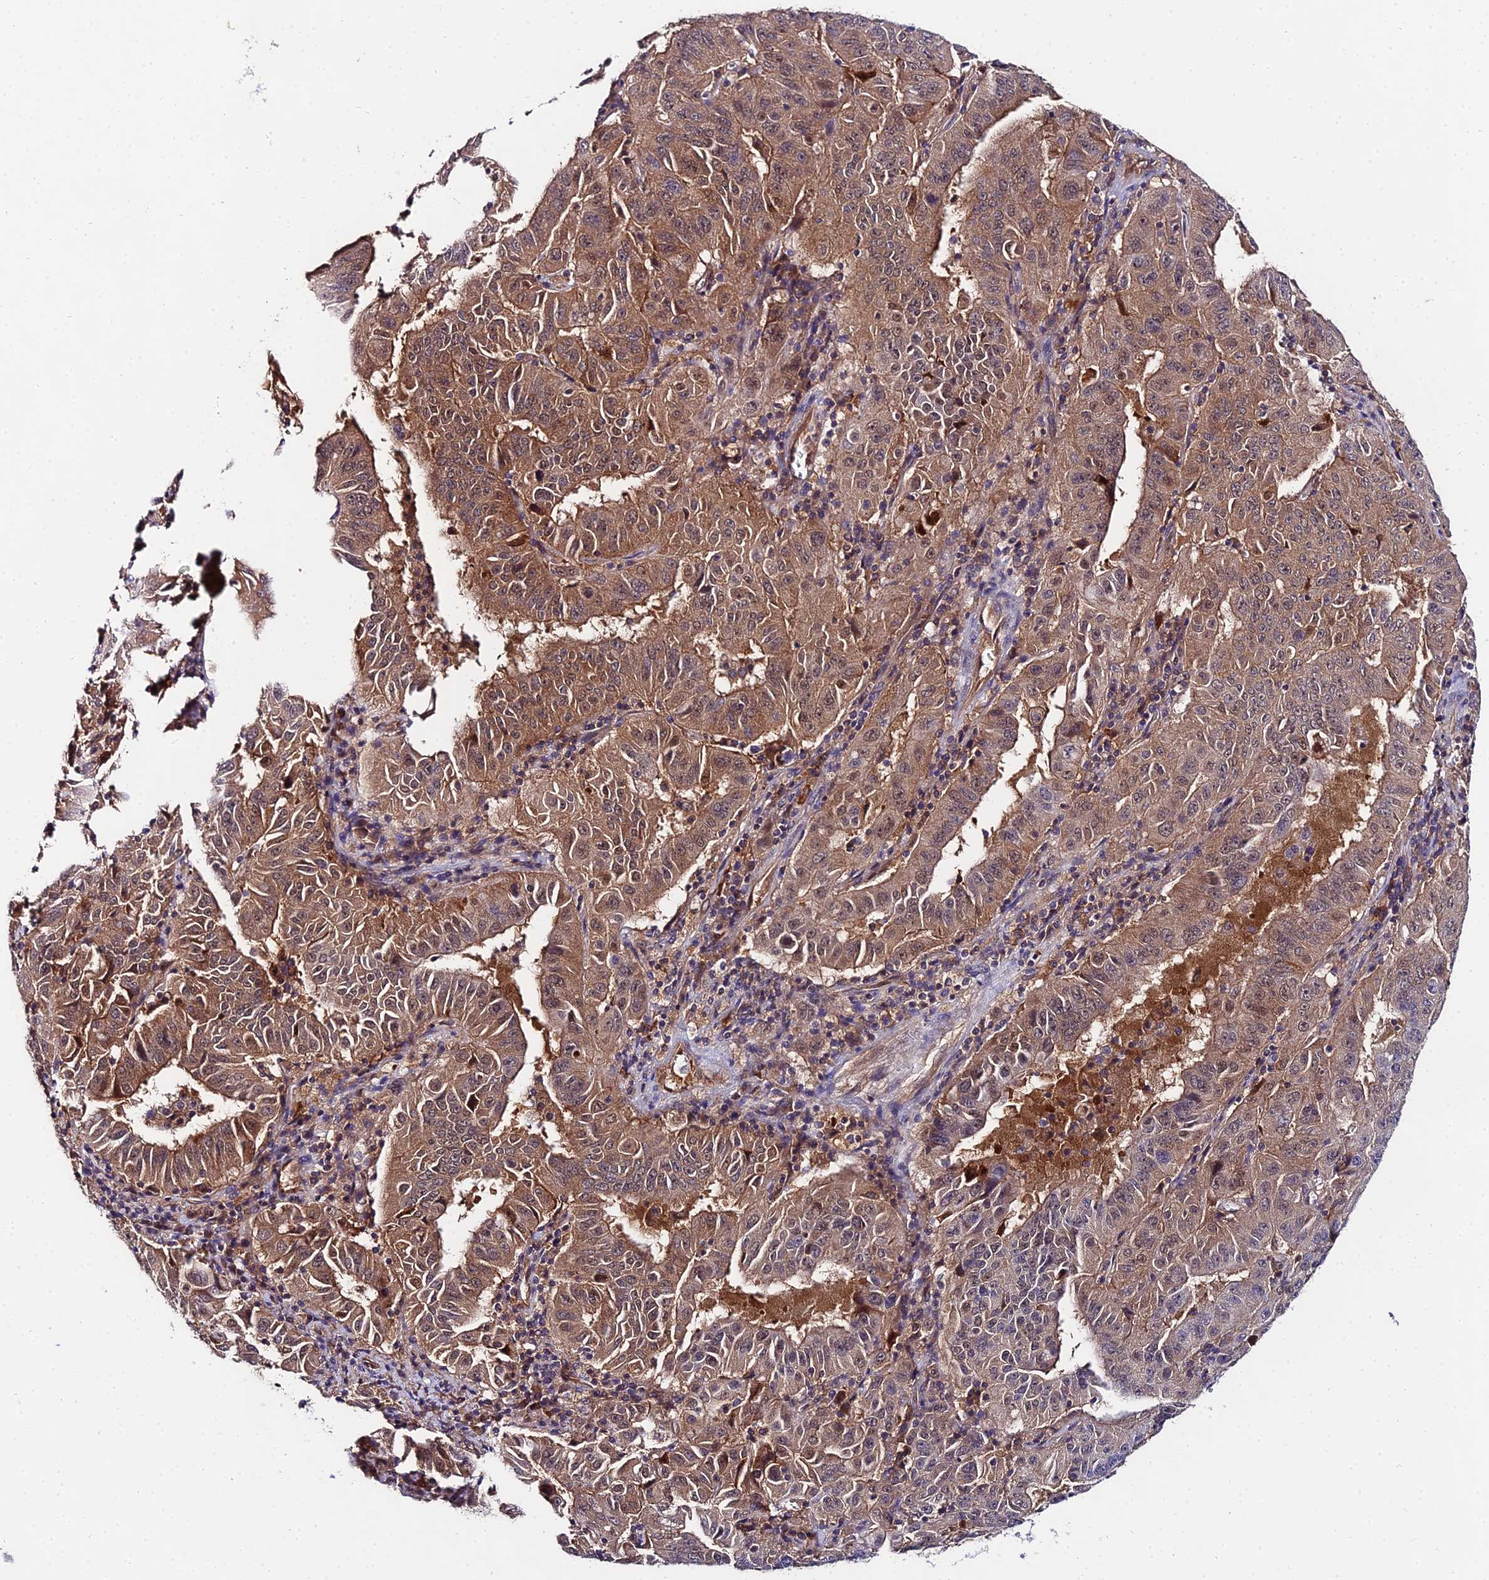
{"staining": {"intensity": "moderate", "quantity": ">75%", "location": "cytoplasmic/membranous,nuclear"}, "tissue": "pancreatic cancer", "cell_type": "Tumor cells", "image_type": "cancer", "snomed": [{"axis": "morphology", "description": "Adenocarcinoma, NOS"}, {"axis": "topography", "description": "Pancreas"}], "caption": "A brown stain labels moderate cytoplasmic/membranous and nuclear expression of a protein in adenocarcinoma (pancreatic) tumor cells.", "gene": "PPP2R2C", "patient": {"sex": "male", "age": 63}}